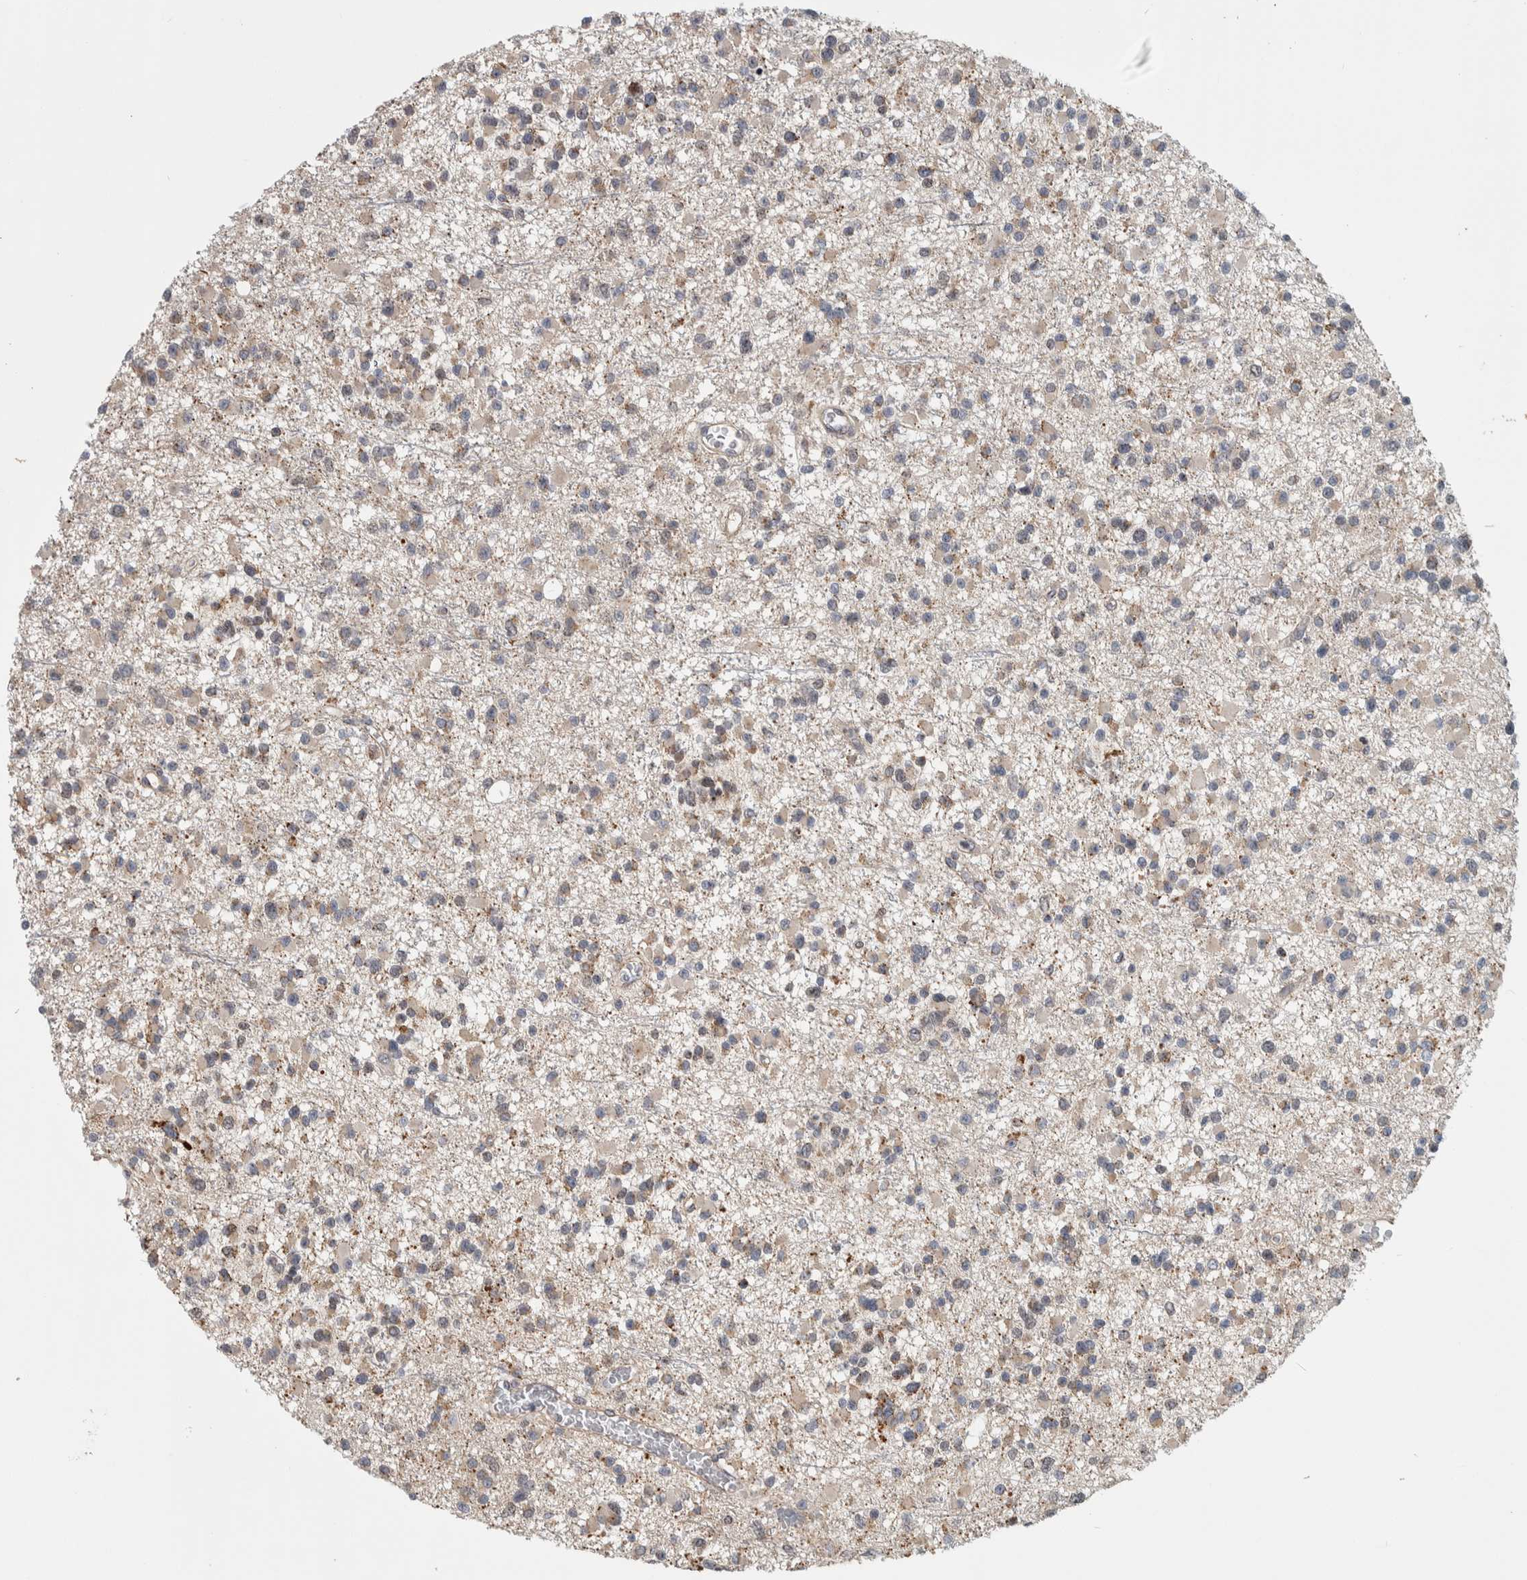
{"staining": {"intensity": "weak", "quantity": ">75%", "location": "cytoplasmic/membranous"}, "tissue": "glioma", "cell_type": "Tumor cells", "image_type": "cancer", "snomed": [{"axis": "morphology", "description": "Glioma, malignant, Low grade"}, {"axis": "topography", "description": "Brain"}], "caption": "Glioma was stained to show a protein in brown. There is low levels of weak cytoplasmic/membranous expression in about >75% of tumor cells. (brown staining indicates protein expression, while blue staining denotes nuclei).", "gene": "MSL1", "patient": {"sex": "female", "age": 22}}